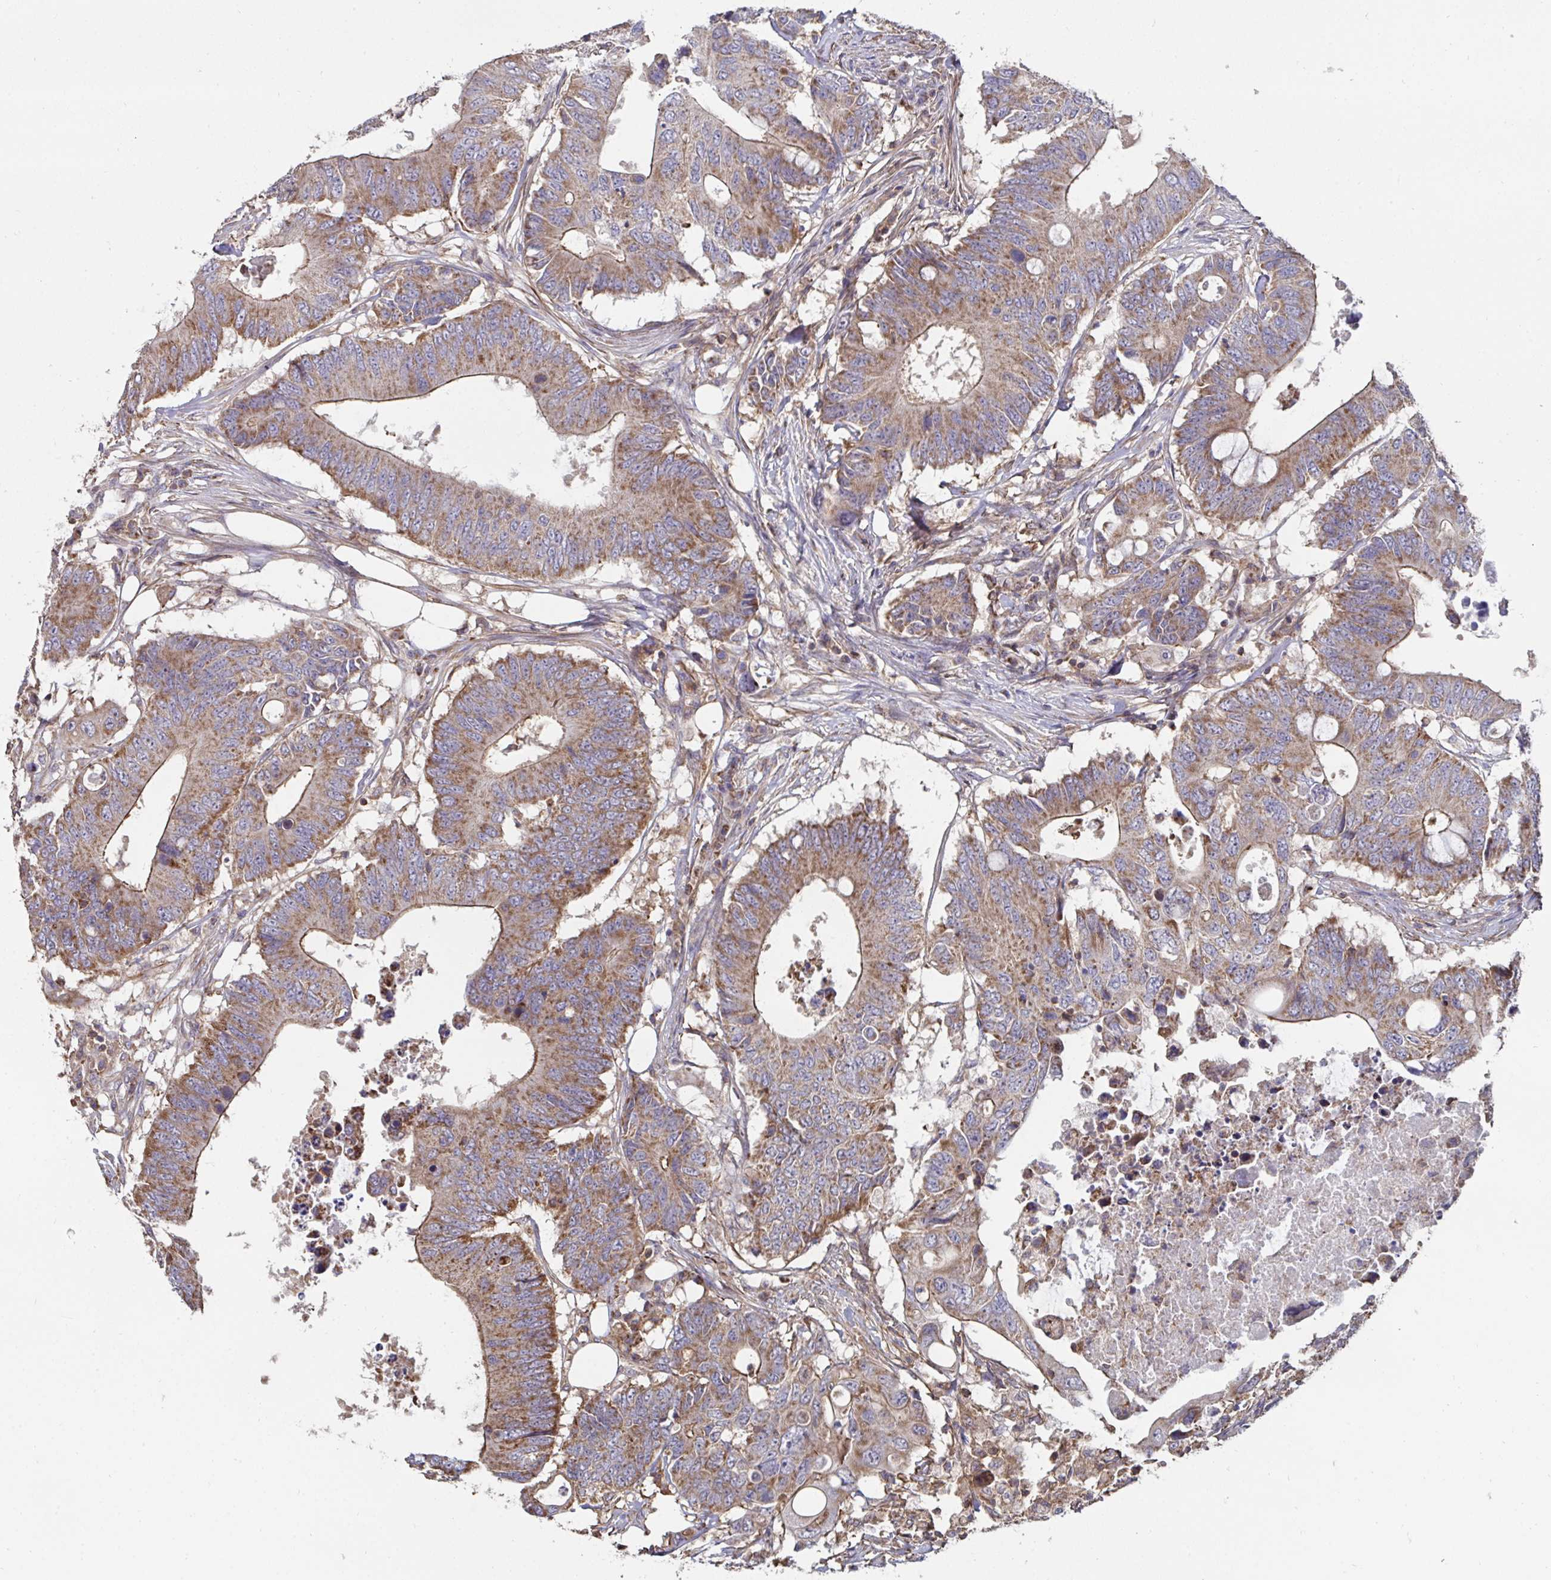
{"staining": {"intensity": "moderate", "quantity": ">75%", "location": "cytoplasmic/membranous"}, "tissue": "colorectal cancer", "cell_type": "Tumor cells", "image_type": "cancer", "snomed": [{"axis": "morphology", "description": "Adenocarcinoma, NOS"}, {"axis": "topography", "description": "Colon"}], "caption": "Immunohistochemical staining of human colorectal cancer demonstrates medium levels of moderate cytoplasmic/membranous protein positivity in about >75% of tumor cells.", "gene": "DZANK1", "patient": {"sex": "male", "age": 71}}